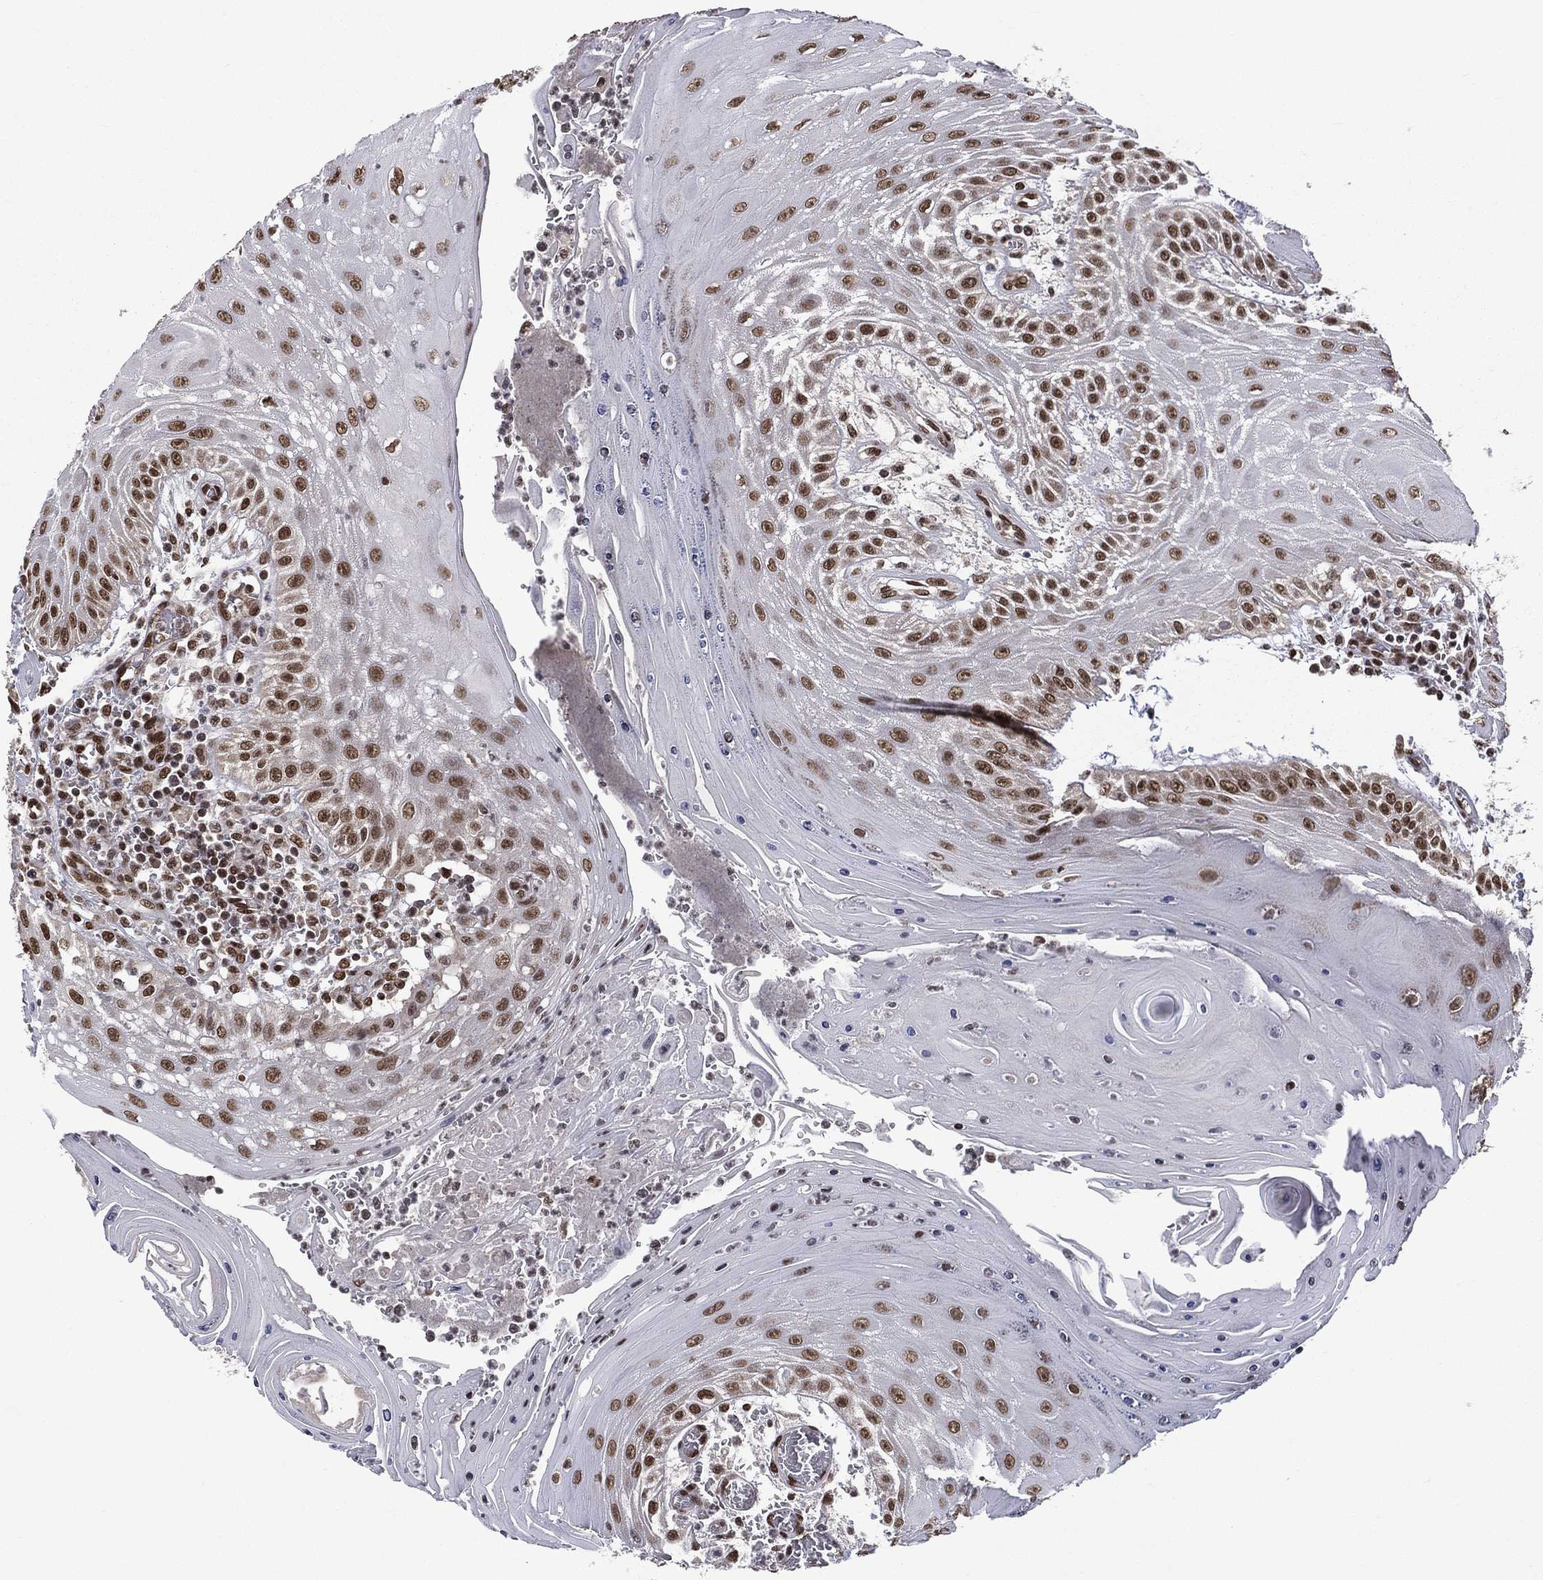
{"staining": {"intensity": "strong", "quantity": ">75%", "location": "nuclear"}, "tissue": "head and neck cancer", "cell_type": "Tumor cells", "image_type": "cancer", "snomed": [{"axis": "morphology", "description": "Squamous cell carcinoma, NOS"}, {"axis": "topography", "description": "Oral tissue"}, {"axis": "topography", "description": "Head-Neck"}], "caption": "DAB immunohistochemical staining of head and neck cancer shows strong nuclear protein positivity in about >75% of tumor cells. (DAB (3,3'-diaminobenzidine) IHC, brown staining for protein, blue staining for nuclei).", "gene": "C5orf24", "patient": {"sex": "male", "age": 58}}